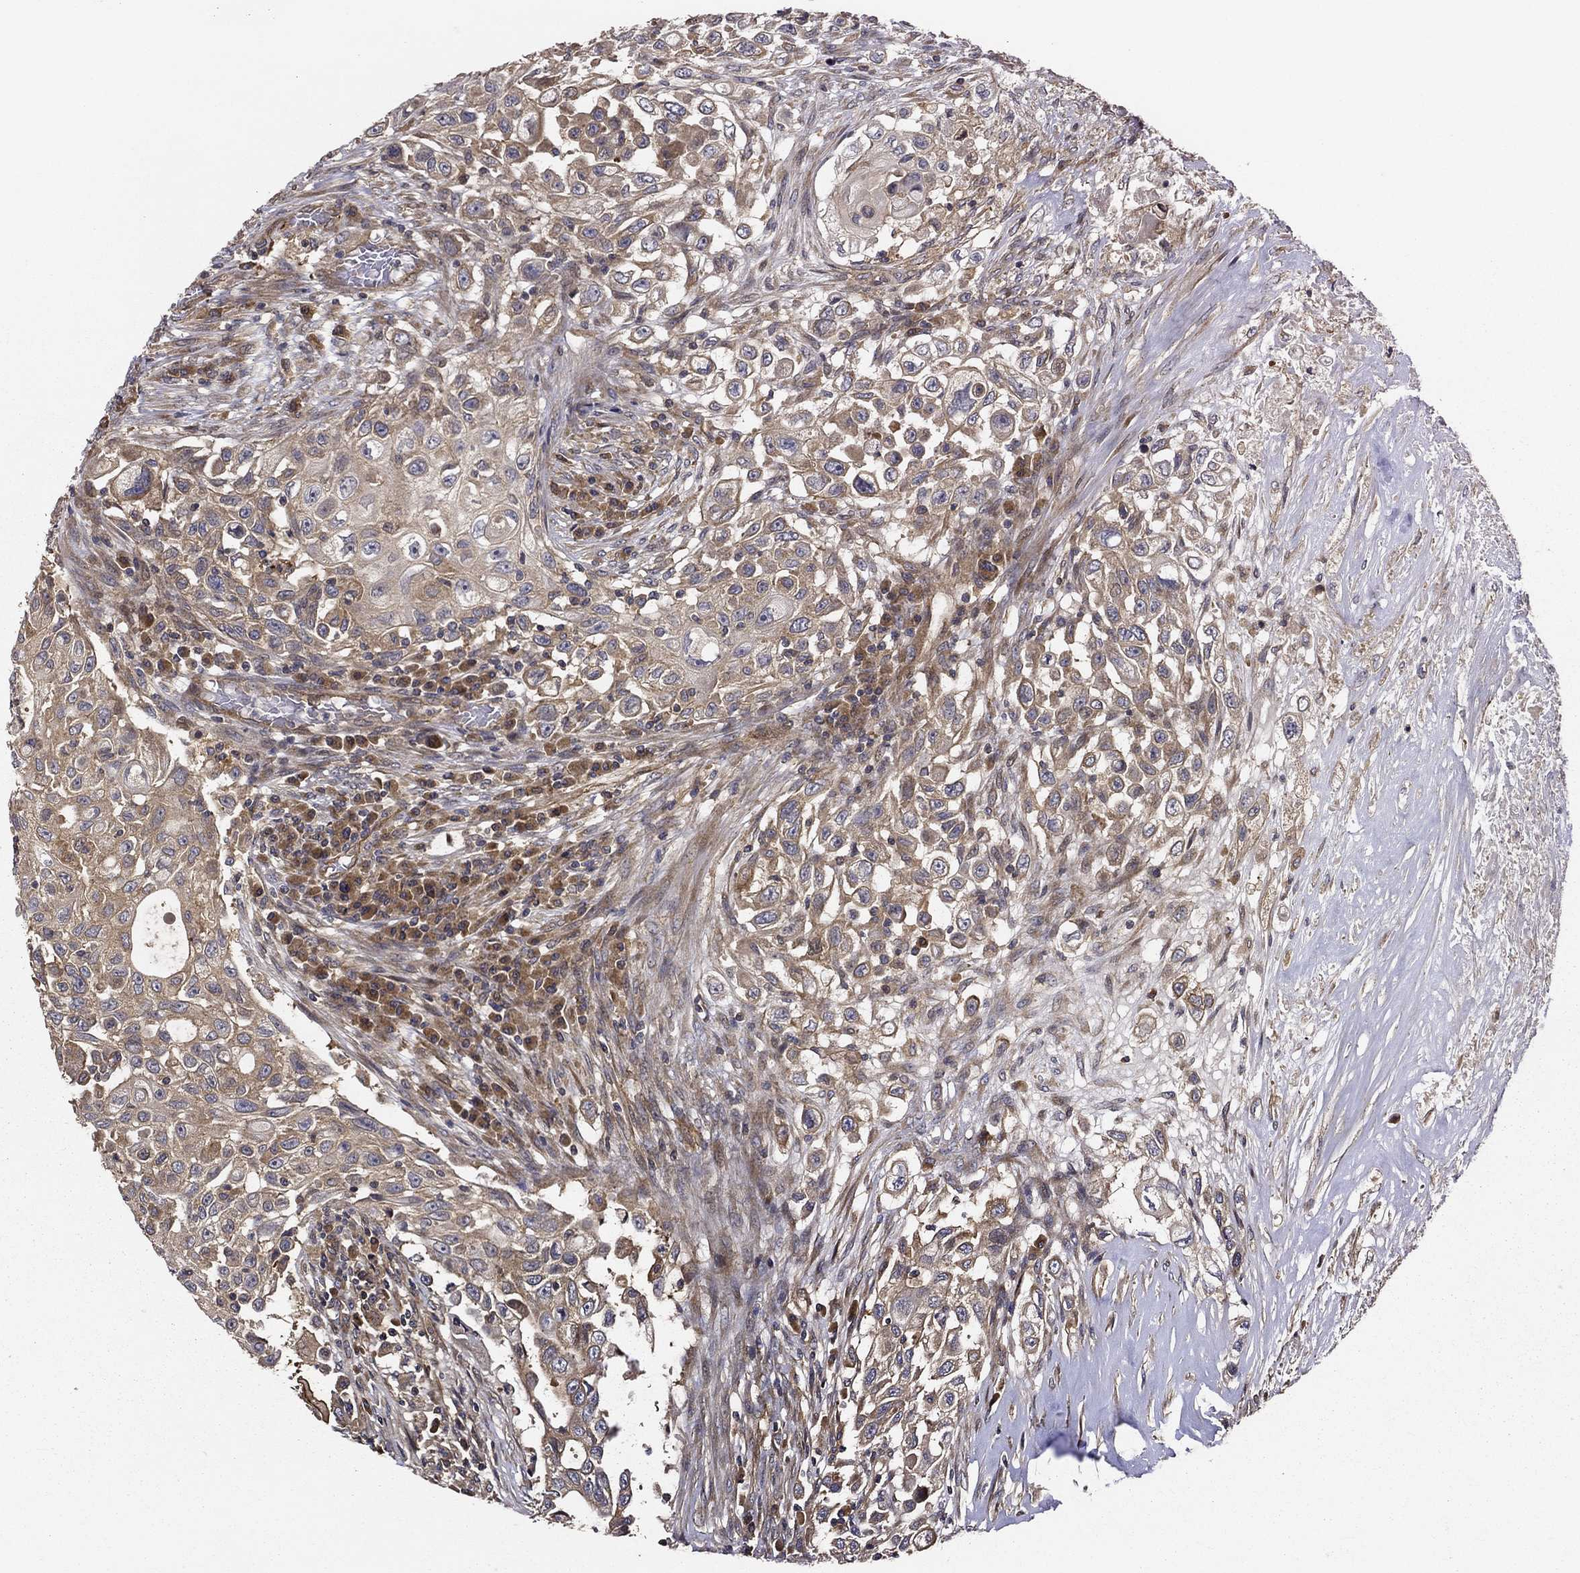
{"staining": {"intensity": "weak", "quantity": "25%-75%", "location": "cytoplasmic/membranous"}, "tissue": "urothelial cancer", "cell_type": "Tumor cells", "image_type": "cancer", "snomed": [{"axis": "morphology", "description": "Urothelial carcinoma, High grade"}, {"axis": "topography", "description": "Urinary bladder"}], "caption": "High-grade urothelial carcinoma stained with immunohistochemistry demonstrates weak cytoplasmic/membranous positivity in about 25%-75% of tumor cells.", "gene": "BABAM2", "patient": {"sex": "female", "age": 56}}